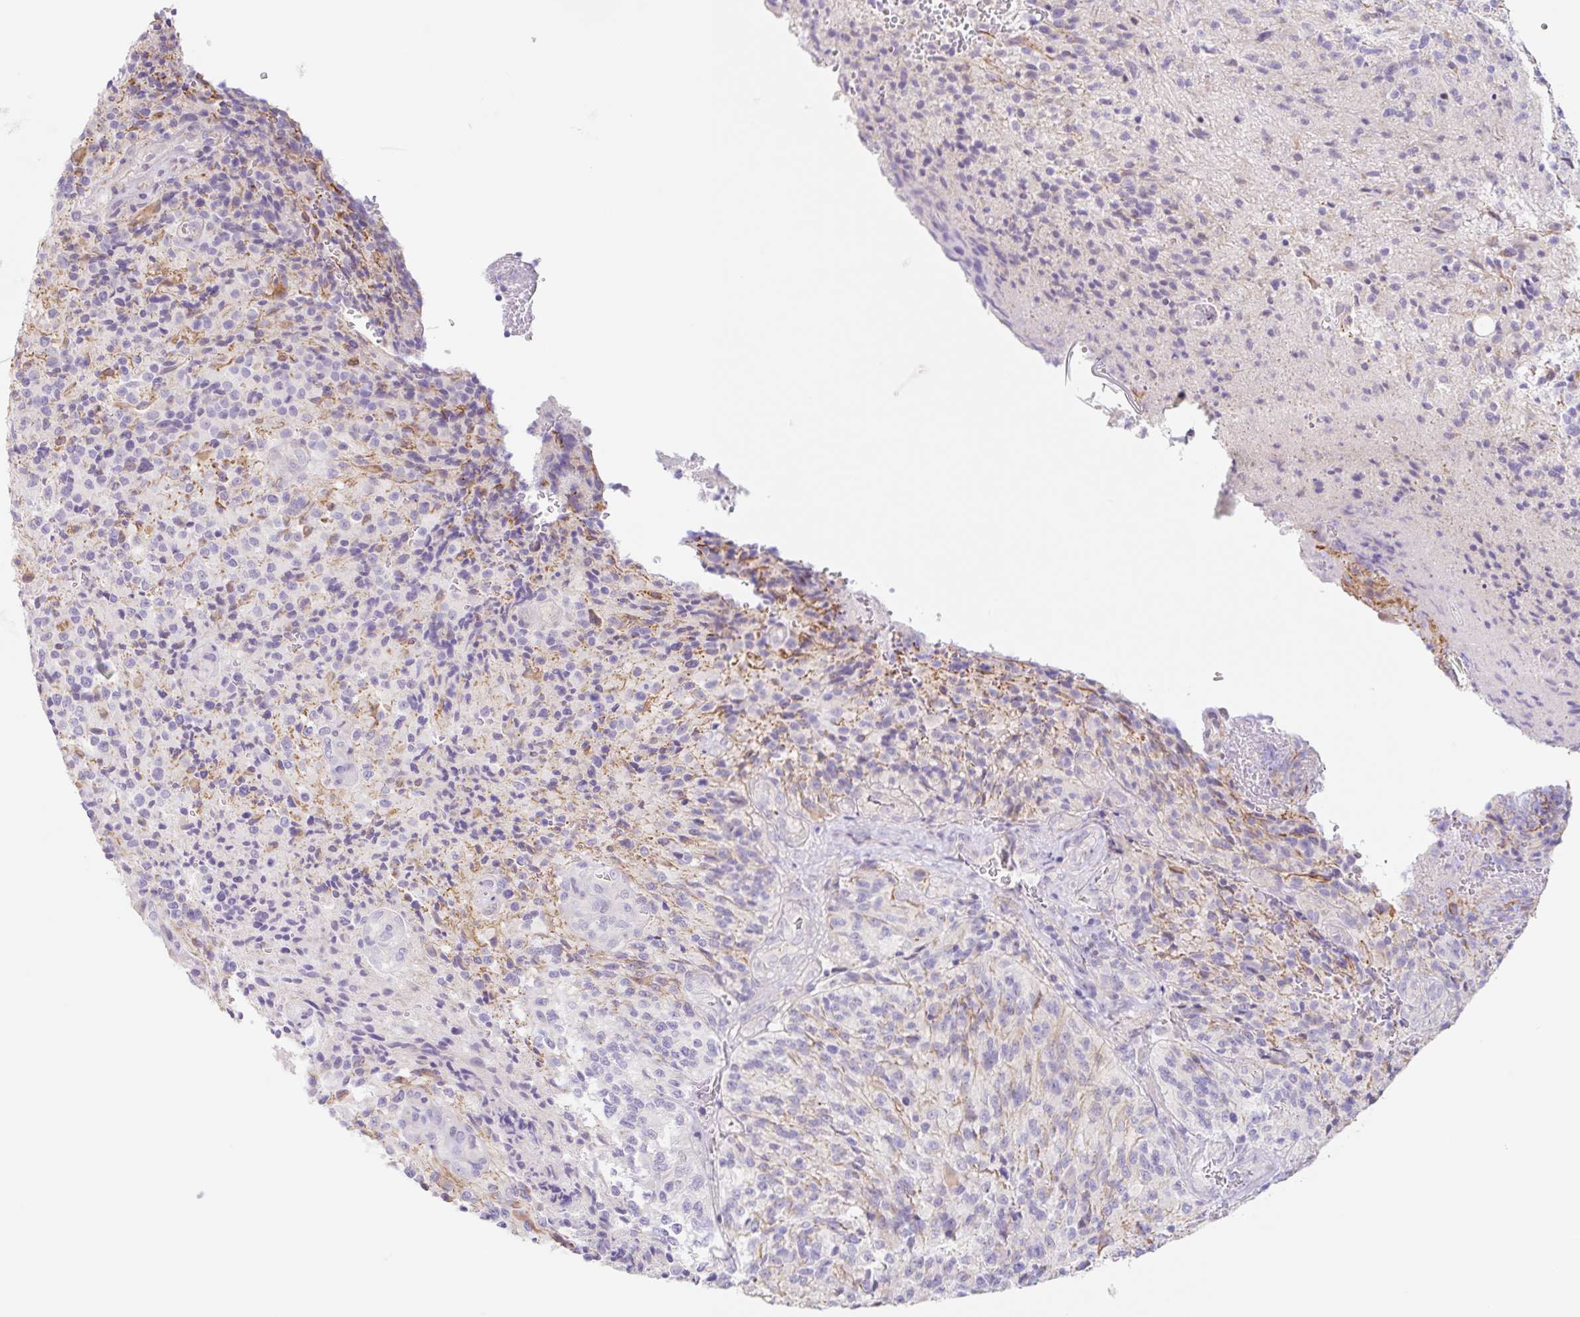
{"staining": {"intensity": "negative", "quantity": "none", "location": "none"}, "tissue": "glioma", "cell_type": "Tumor cells", "image_type": "cancer", "snomed": [{"axis": "morphology", "description": "Normal tissue, NOS"}, {"axis": "morphology", "description": "Glioma, malignant, High grade"}, {"axis": "topography", "description": "Cerebral cortex"}], "caption": "IHC photomicrograph of human glioma stained for a protein (brown), which shows no staining in tumor cells.", "gene": "DCAF17", "patient": {"sex": "male", "age": 56}}